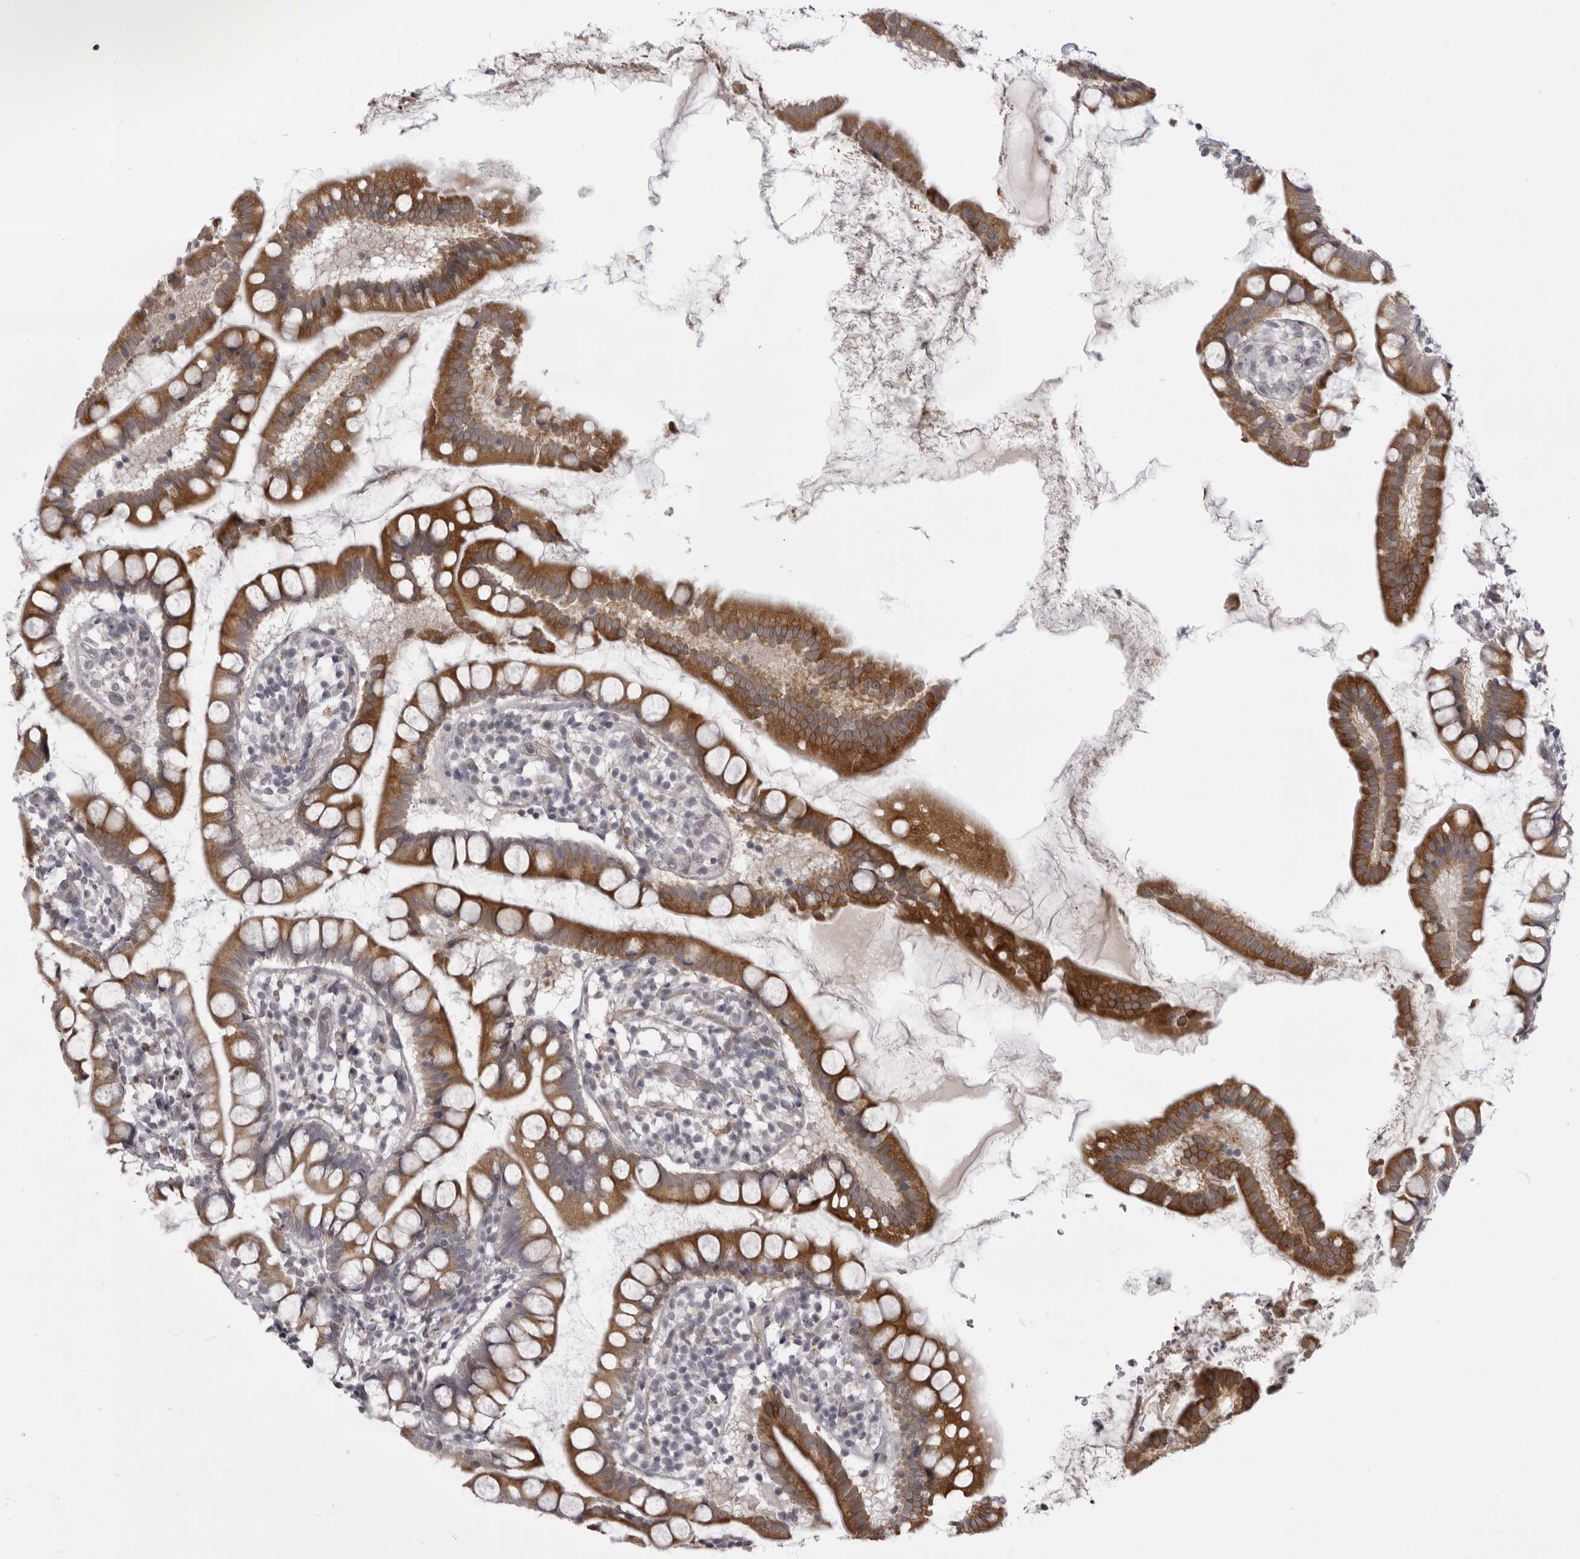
{"staining": {"intensity": "strong", "quantity": "25%-75%", "location": "cytoplasmic/membranous"}, "tissue": "small intestine", "cell_type": "Glandular cells", "image_type": "normal", "snomed": [{"axis": "morphology", "description": "Normal tissue, NOS"}, {"axis": "topography", "description": "Small intestine"}], "caption": "Immunohistochemical staining of benign human small intestine exhibits strong cytoplasmic/membranous protein positivity in approximately 25%-75% of glandular cells. (Brightfield microscopy of DAB IHC at high magnification).", "gene": "EPHA10", "patient": {"sex": "female", "age": 84}}